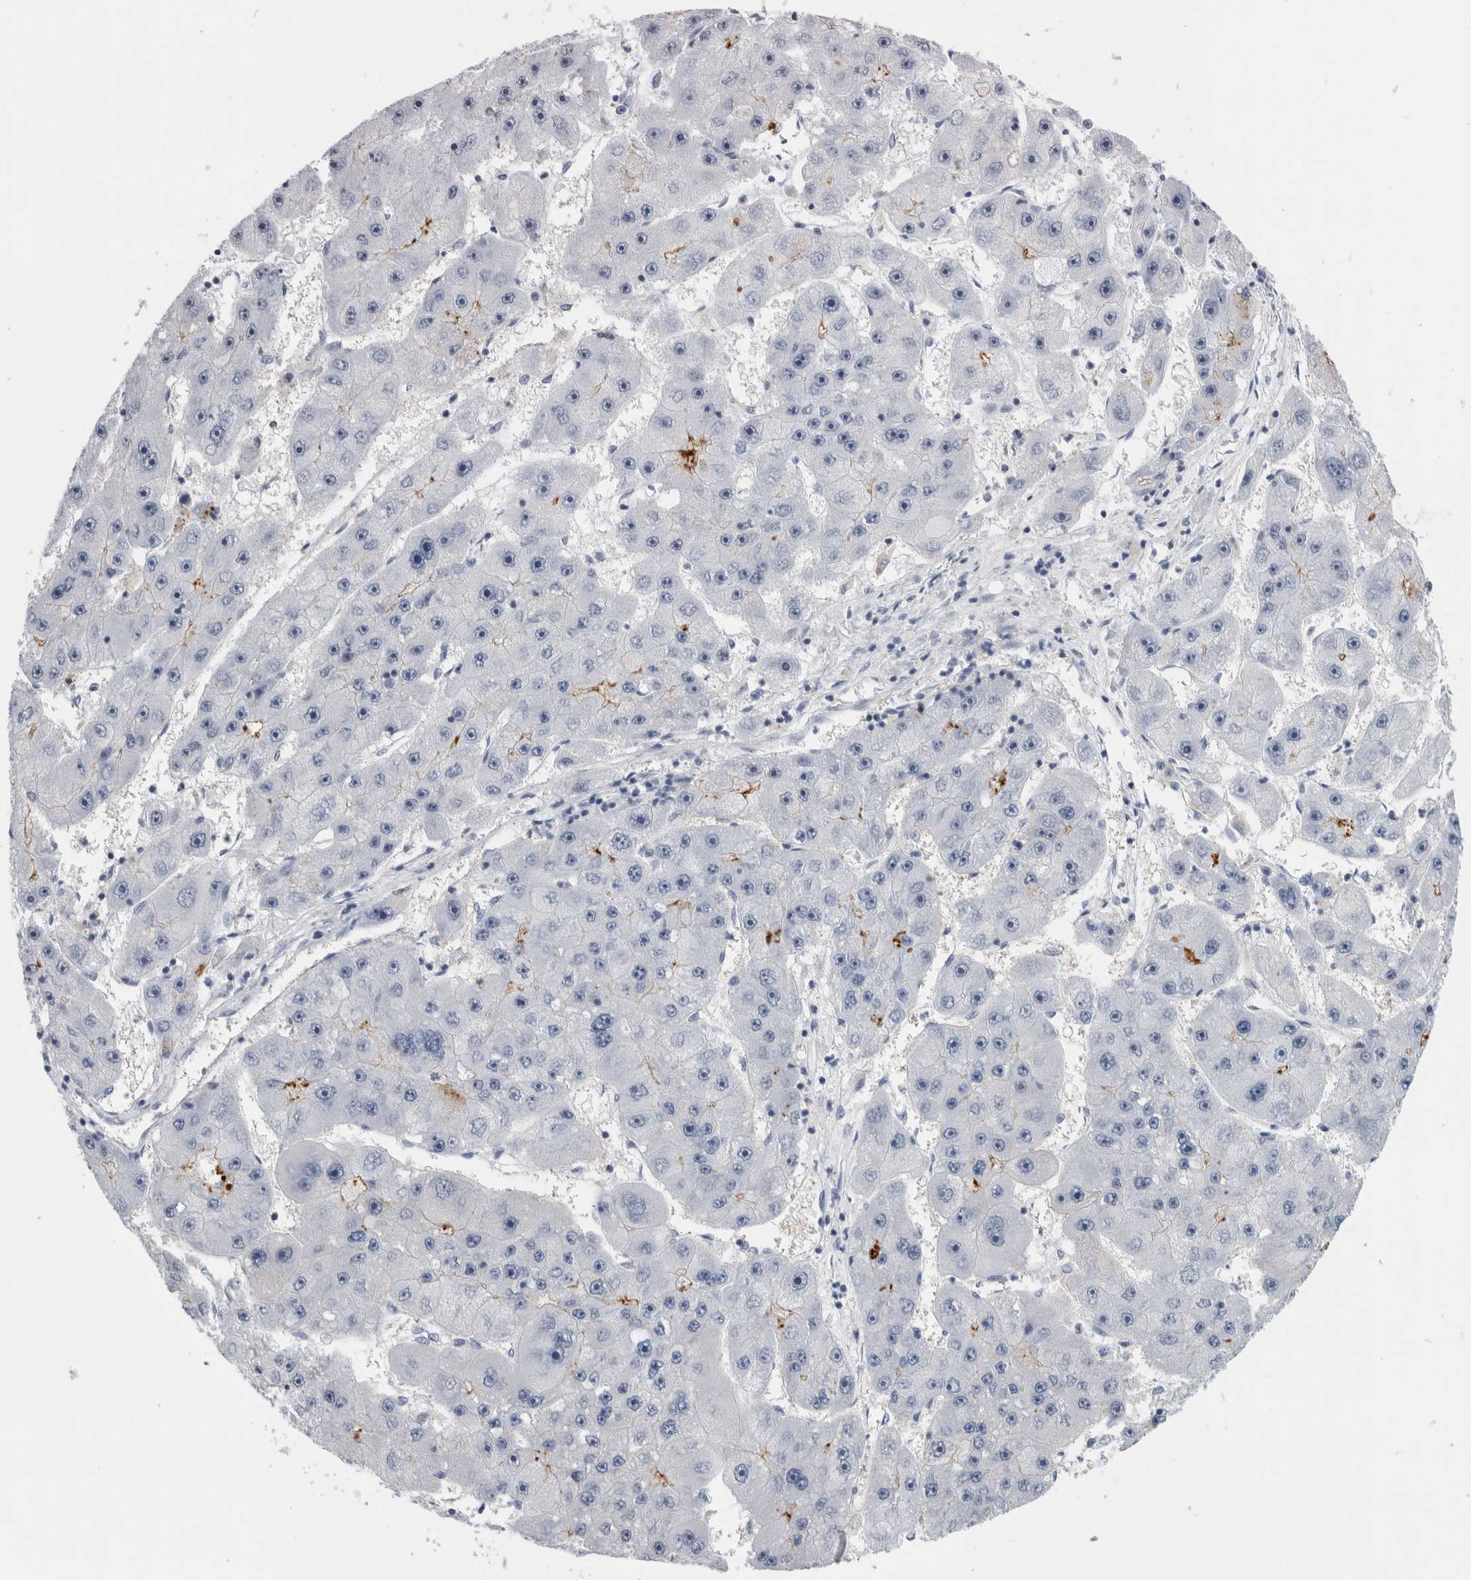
{"staining": {"intensity": "weak", "quantity": "<25%", "location": "cytoplasmic/membranous"}, "tissue": "liver cancer", "cell_type": "Tumor cells", "image_type": "cancer", "snomed": [{"axis": "morphology", "description": "Carcinoma, Hepatocellular, NOS"}, {"axis": "topography", "description": "Liver"}], "caption": "This is a image of IHC staining of liver hepatocellular carcinoma, which shows no positivity in tumor cells.", "gene": "ANKFY1", "patient": {"sex": "female", "age": 61}}